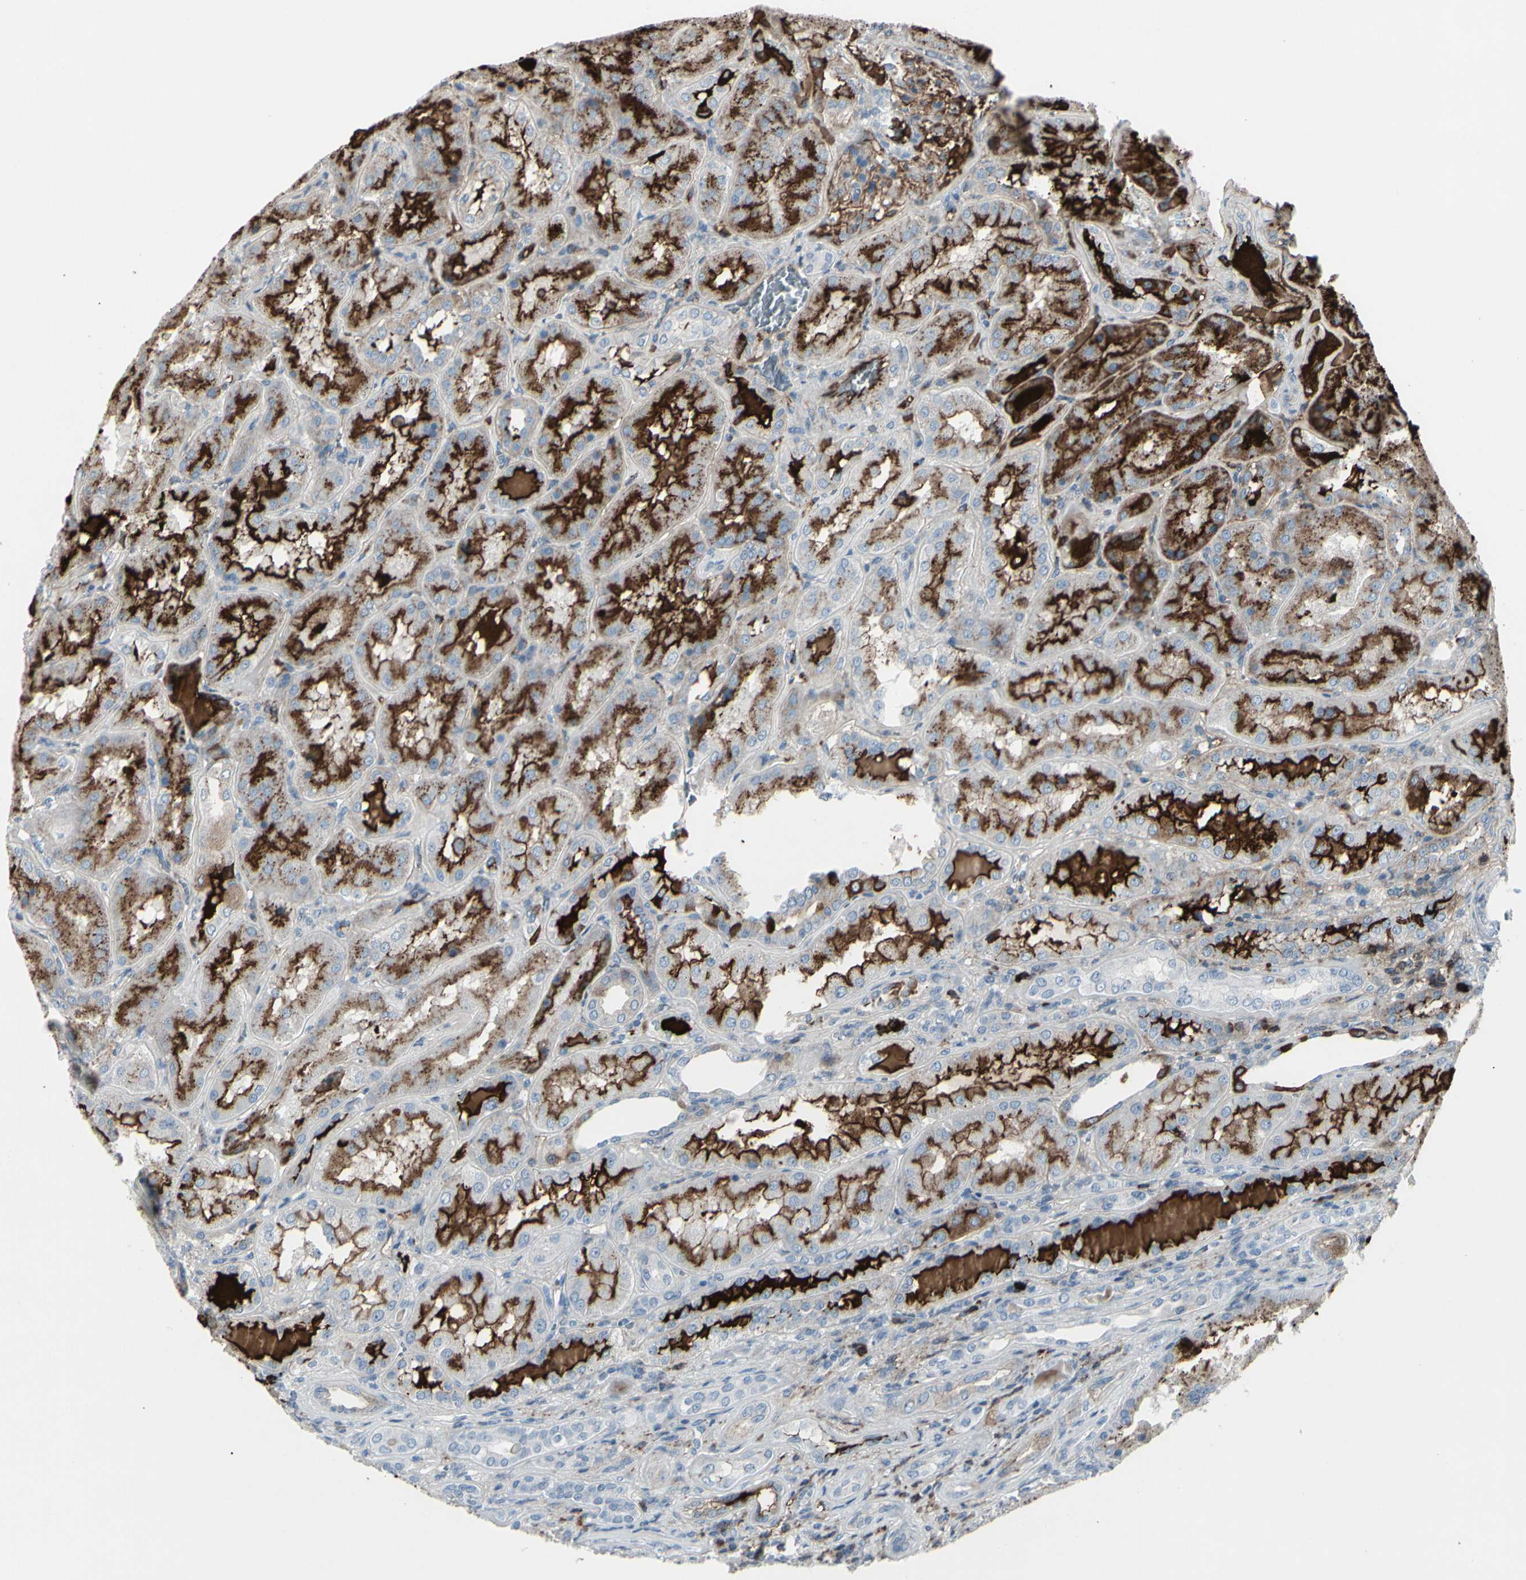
{"staining": {"intensity": "strong", "quantity": ">75%", "location": "cytoplasmic/membranous"}, "tissue": "kidney", "cell_type": "Cells in glomeruli", "image_type": "normal", "snomed": [{"axis": "morphology", "description": "Normal tissue, NOS"}, {"axis": "topography", "description": "Kidney"}], "caption": "Protein expression by immunohistochemistry displays strong cytoplasmic/membranous positivity in approximately >75% of cells in glomeruli in benign kidney.", "gene": "IGHG1", "patient": {"sex": "female", "age": 56}}